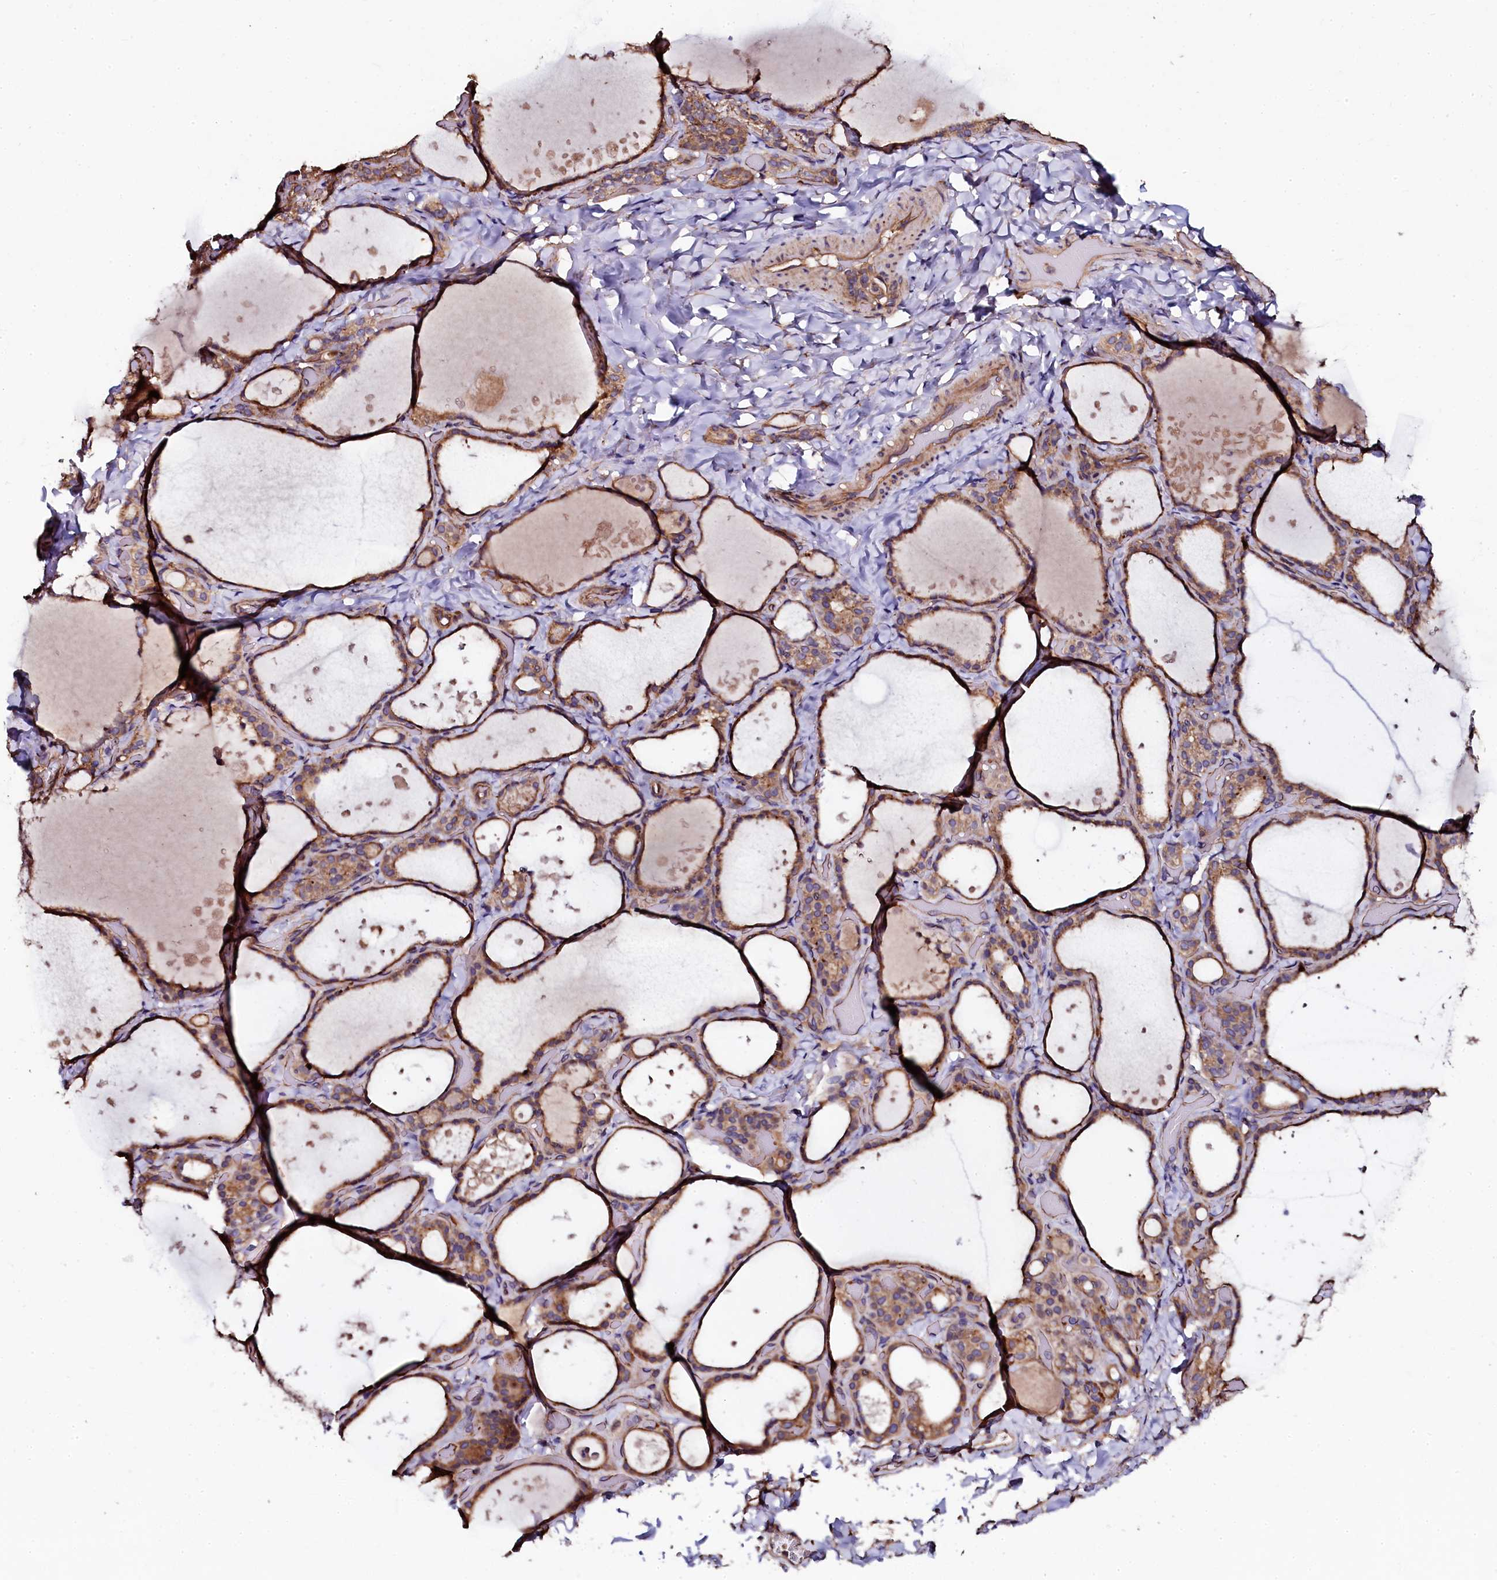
{"staining": {"intensity": "moderate", "quantity": ">75%", "location": "cytoplasmic/membranous"}, "tissue": "thyroid gland", "cell_type": "Glandular cells", "image_type": "normal", "snomed": [{"axis": "morphology", "description": "Normal tissue, NOS"}, {"axis": "topography", "description": "Thyroid gland"}], "caption": "This histopathology image demonstrates immunohistochemistry (IHC) staining of normal thyroid gland, with medium moderate cytoplasmic/membranous expression in about >75% of glandular cells.", "gene": "APPL2", "patient": {"sex": "female", "age": 44}}